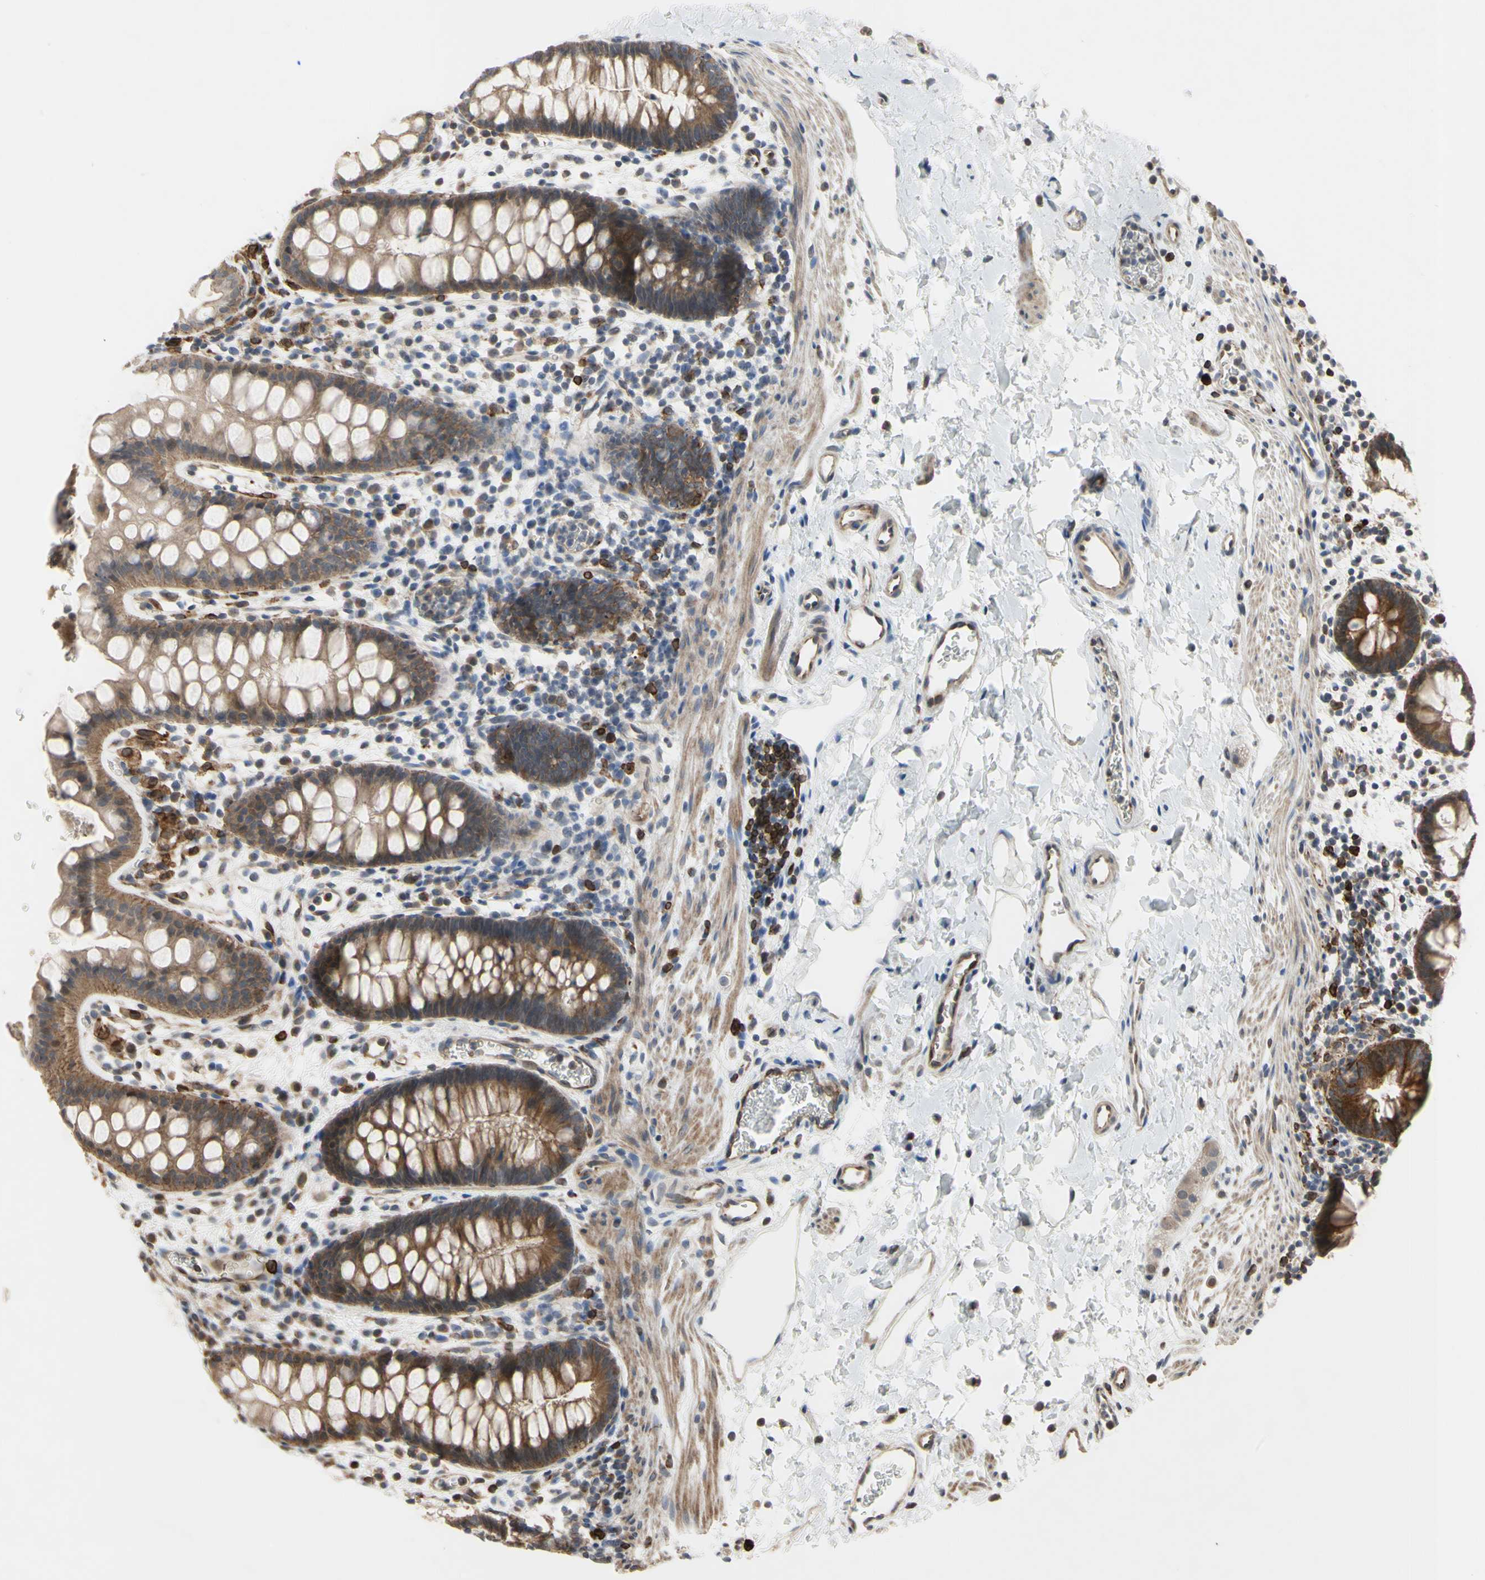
{"staining": {"intensity": "moderate", "quantity": ">75%", "location": "cytoplasmic/membranous"}, "tissue": "rectum", "cell_type": "Glandular cells", "image_type": "normal", "snomed": [{"axis": "morphology", "description": "Normal tissue, NOS"}, {"axis": "topography", "description": "Rectum"}], "caption": "Protein positivity by immunohistochemistry exhibits moderate cytoplasmic/membranous positivity in about >75% of glandular cells in normal rectum.", "gene": "PLXNA2", "patient": {"sex": "female", "age": 24}}